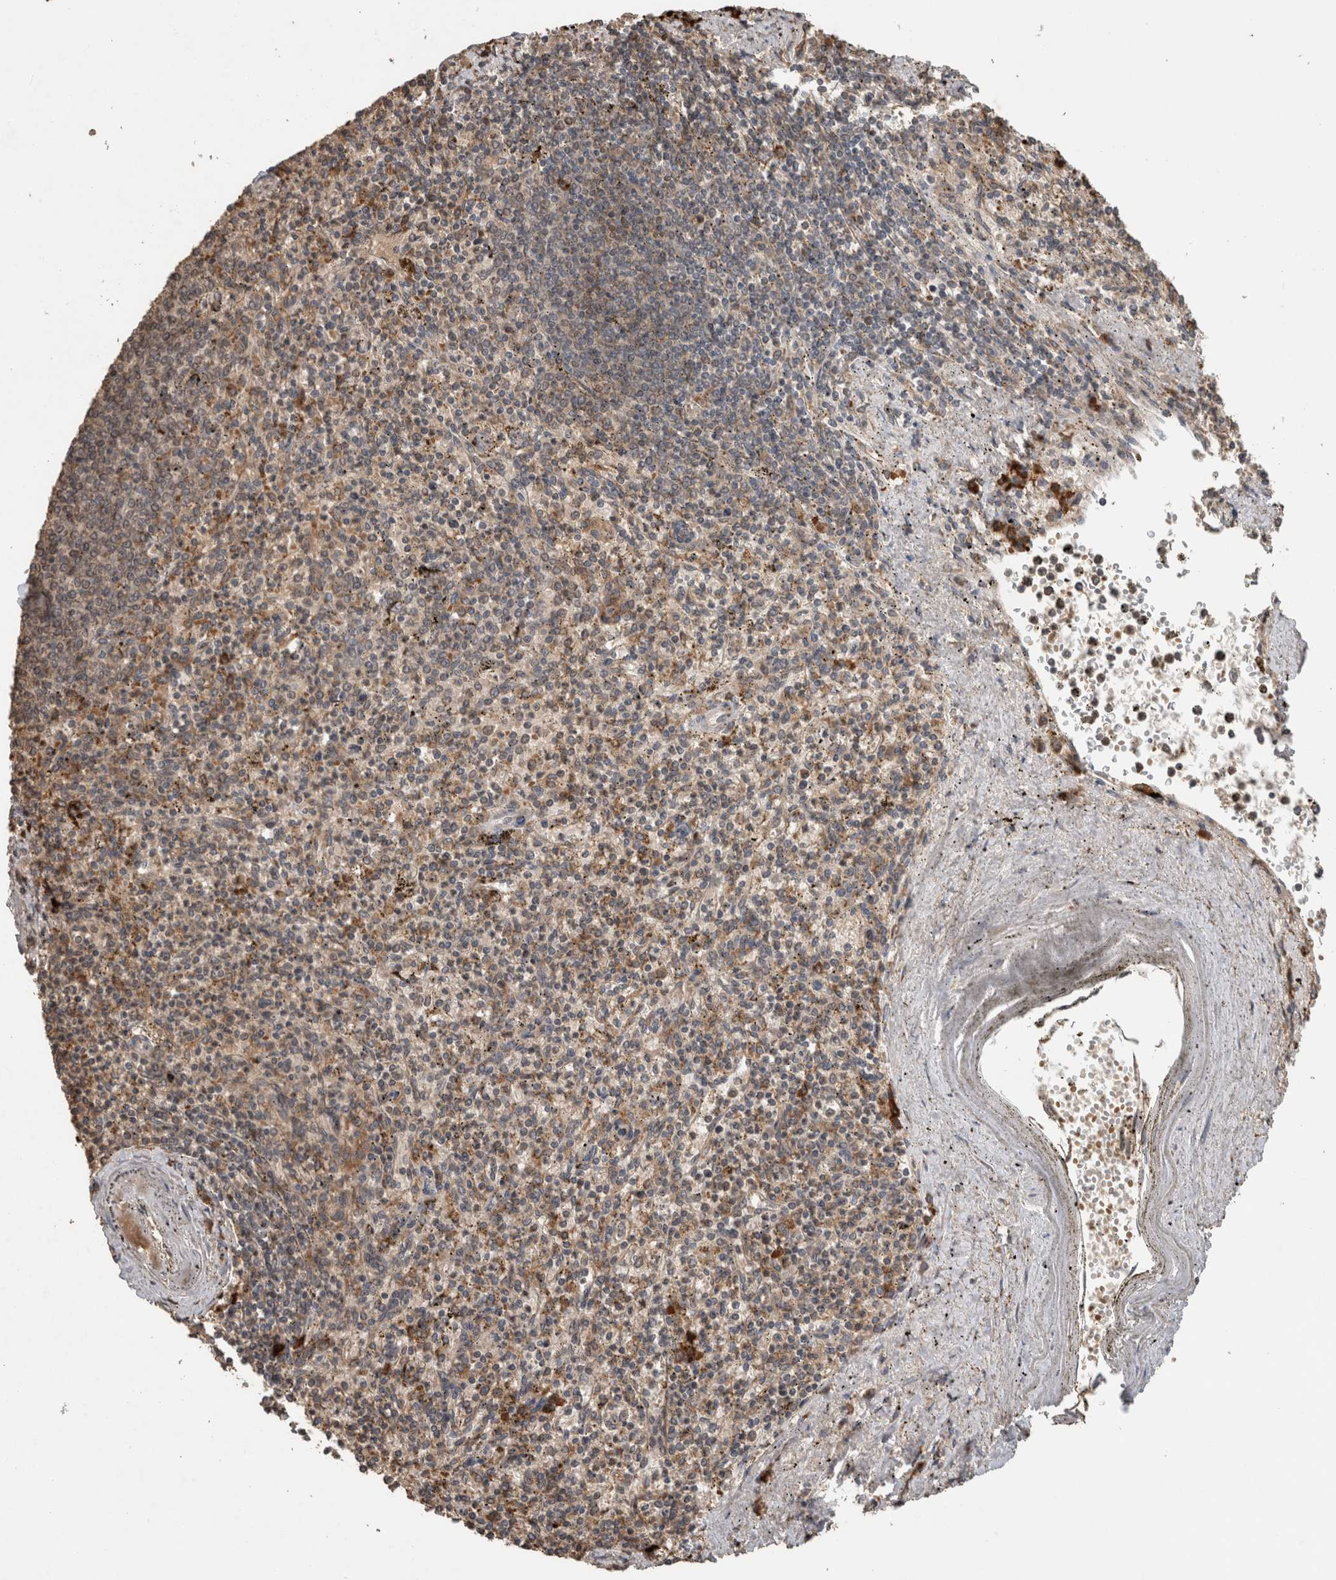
{"staining": {"intensity": "moderate", "quantity": "<25%", "location": "cytoplasmic/membranous"}, "tissue": "spleen", "cell_type": "Cells in red pulp", "image_type": "normal", "snomed": [{"axis": "morphology", "description": "Normal tissue, NOS"}, {"axis": "topography", "description": "Spleen"}], "caption": "The photomicrograph demonstrates a brown stain indicating the presence of a protein in the cytoplasmic/membranous of cells in red pulp in spleen.", "gene": "ADGRL3", "patient": {"sex": "male", "age": 72}}